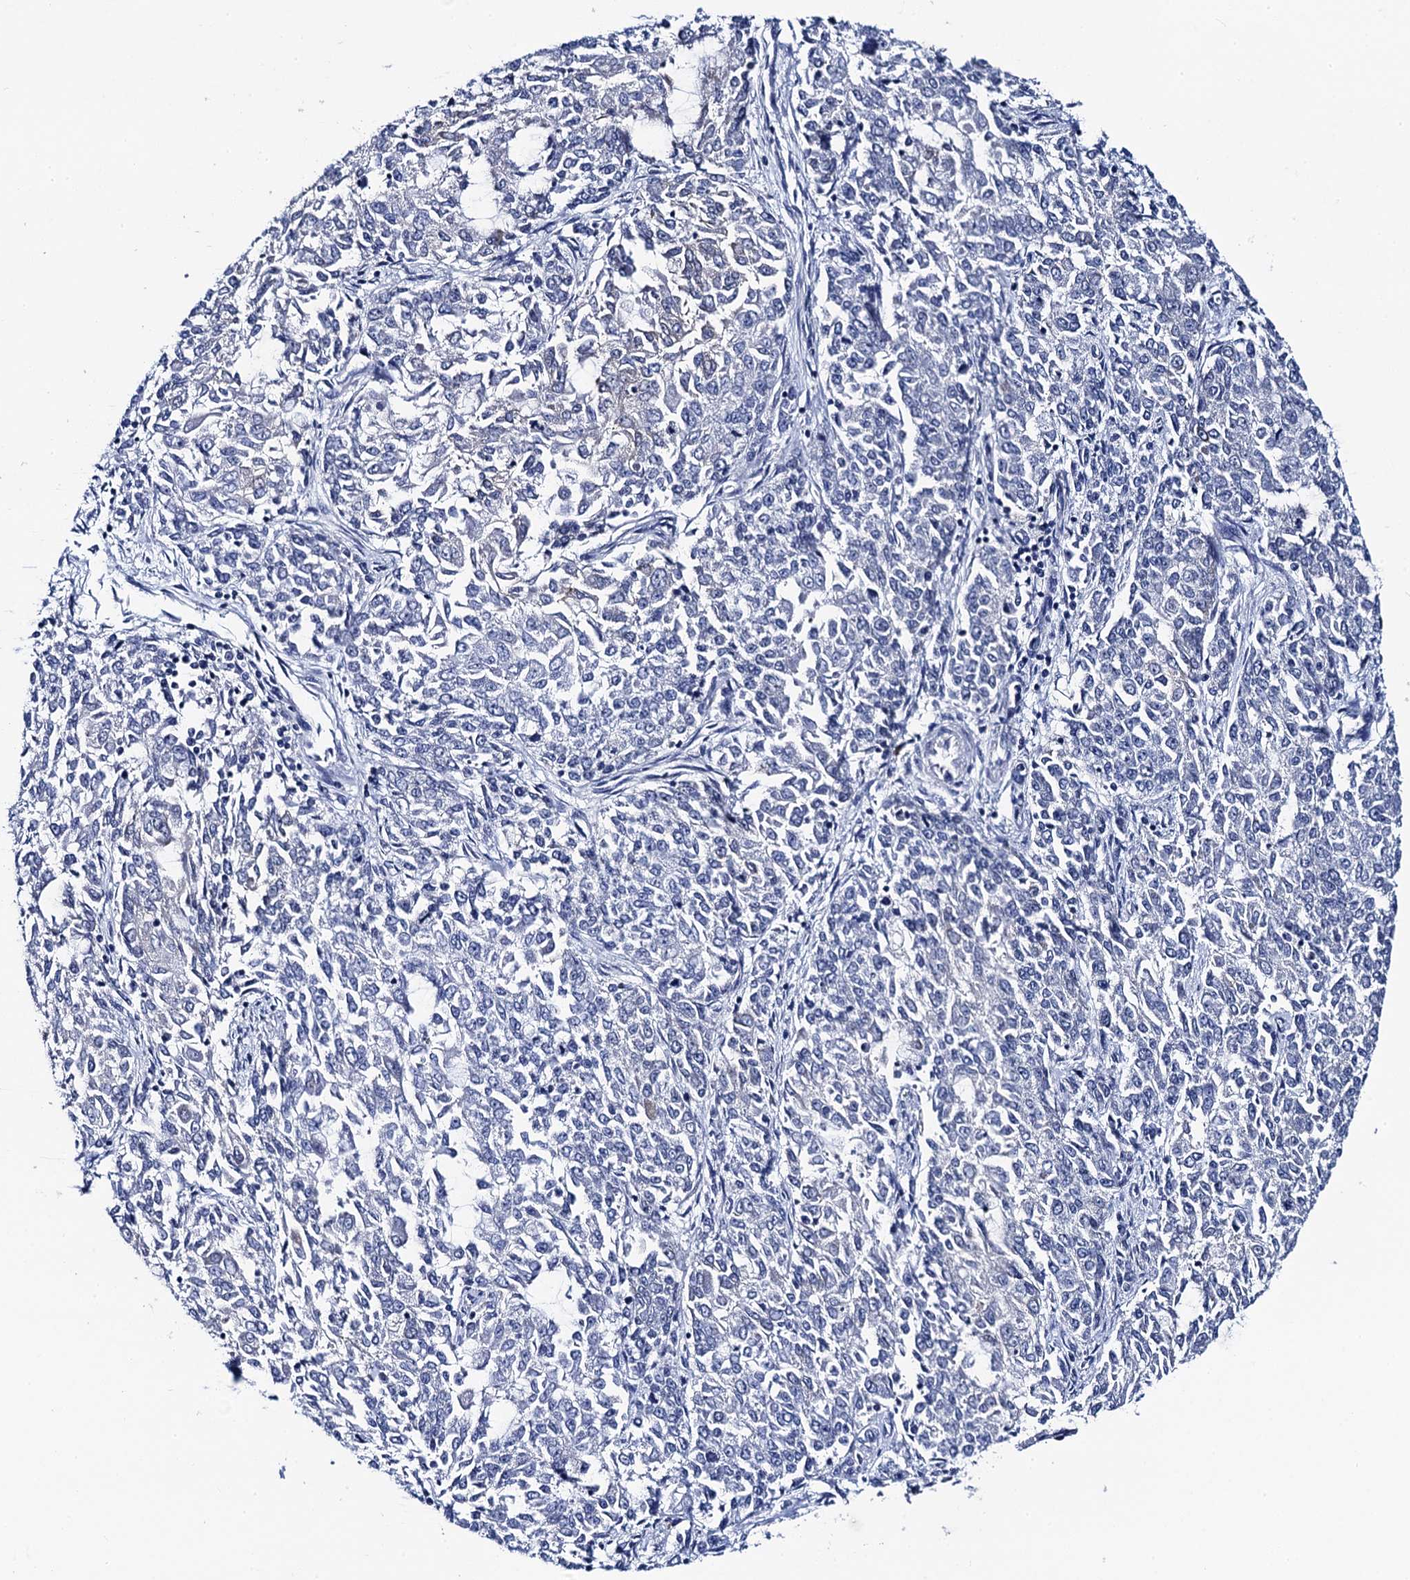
{"staining": {"intensity": "negative", "quantity": "none", "location": "none"}, "tissue": "endometrial cancer", "cell_type": "Tumor cells", "image_type": "cancer", "snomed": [{"axis": "morphology", "description": "Adenocarcinoma, NOS"}, {"axis": "topography", "description": "Endometrium"}], "caption": "The immunohistochemistry (IHC) image has no significant positivity in tumor cells of endometrial cancer (adenocarcinoma) tissue. (Brightfield microscopy of DAB (3,3'-diaminobenzidine) immunohistochemistry (IHC) at high magnification).", "gene": "ACADSB", "patient": {"sex": "female", "age": 50}}